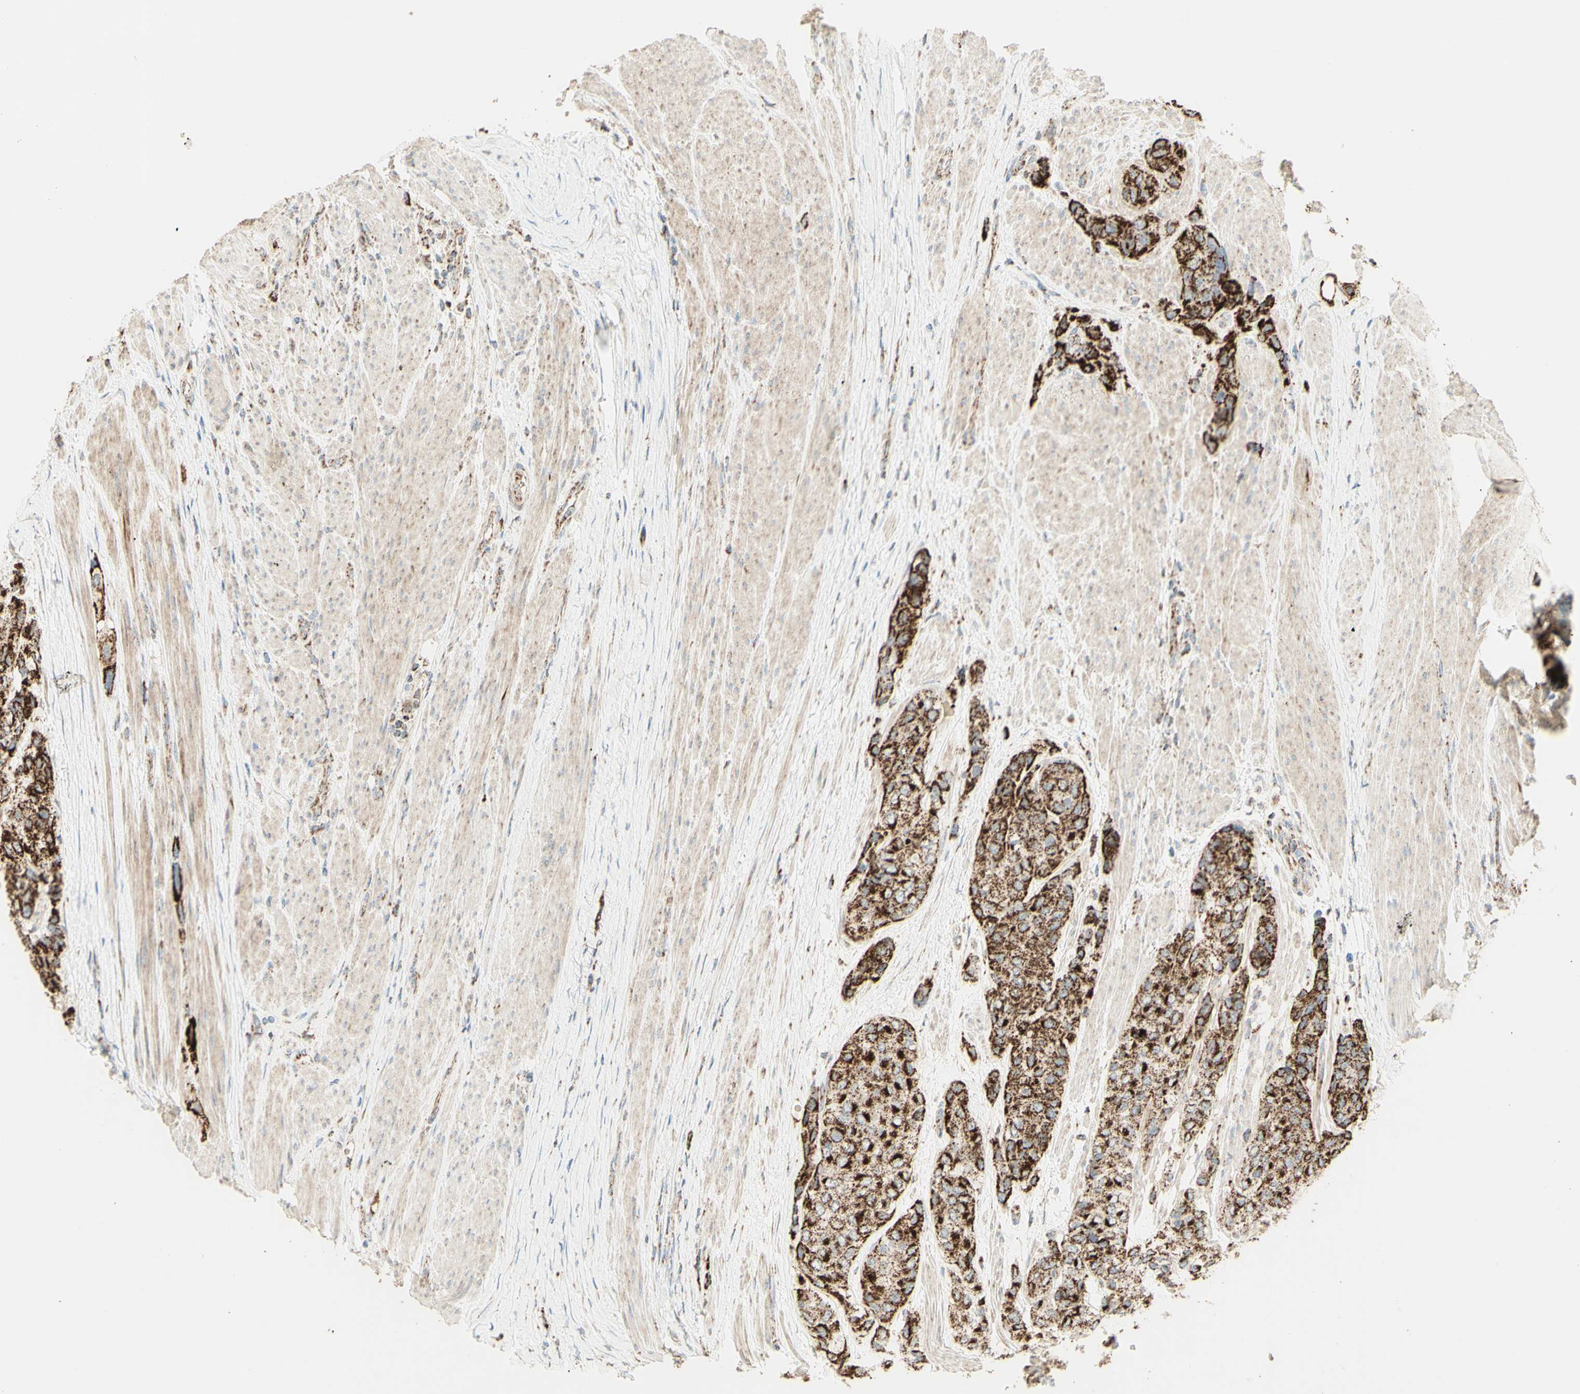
{"staining": {"intensity": "strong", "quantity": ">75%", "location": "cytoplasmic/membranous"}, "tissue": "urothelial cancer", "cell_type": "Tumor cells", "image_type": "cancer", "snomed": [{"axis": "morphology", "description": "Urothelial carcinoma, High grade"}, {"axis": "topography", "description": "Urinary bladder"}], "caption": "About >75% of tumor cells in human urothelial cancer exhibit strong cytoplasmic/membranous protein staining as visualized by brown immunohistochemical staining.", "gene": "LETM1", "patient": {"sex": "female", "age": 56}}